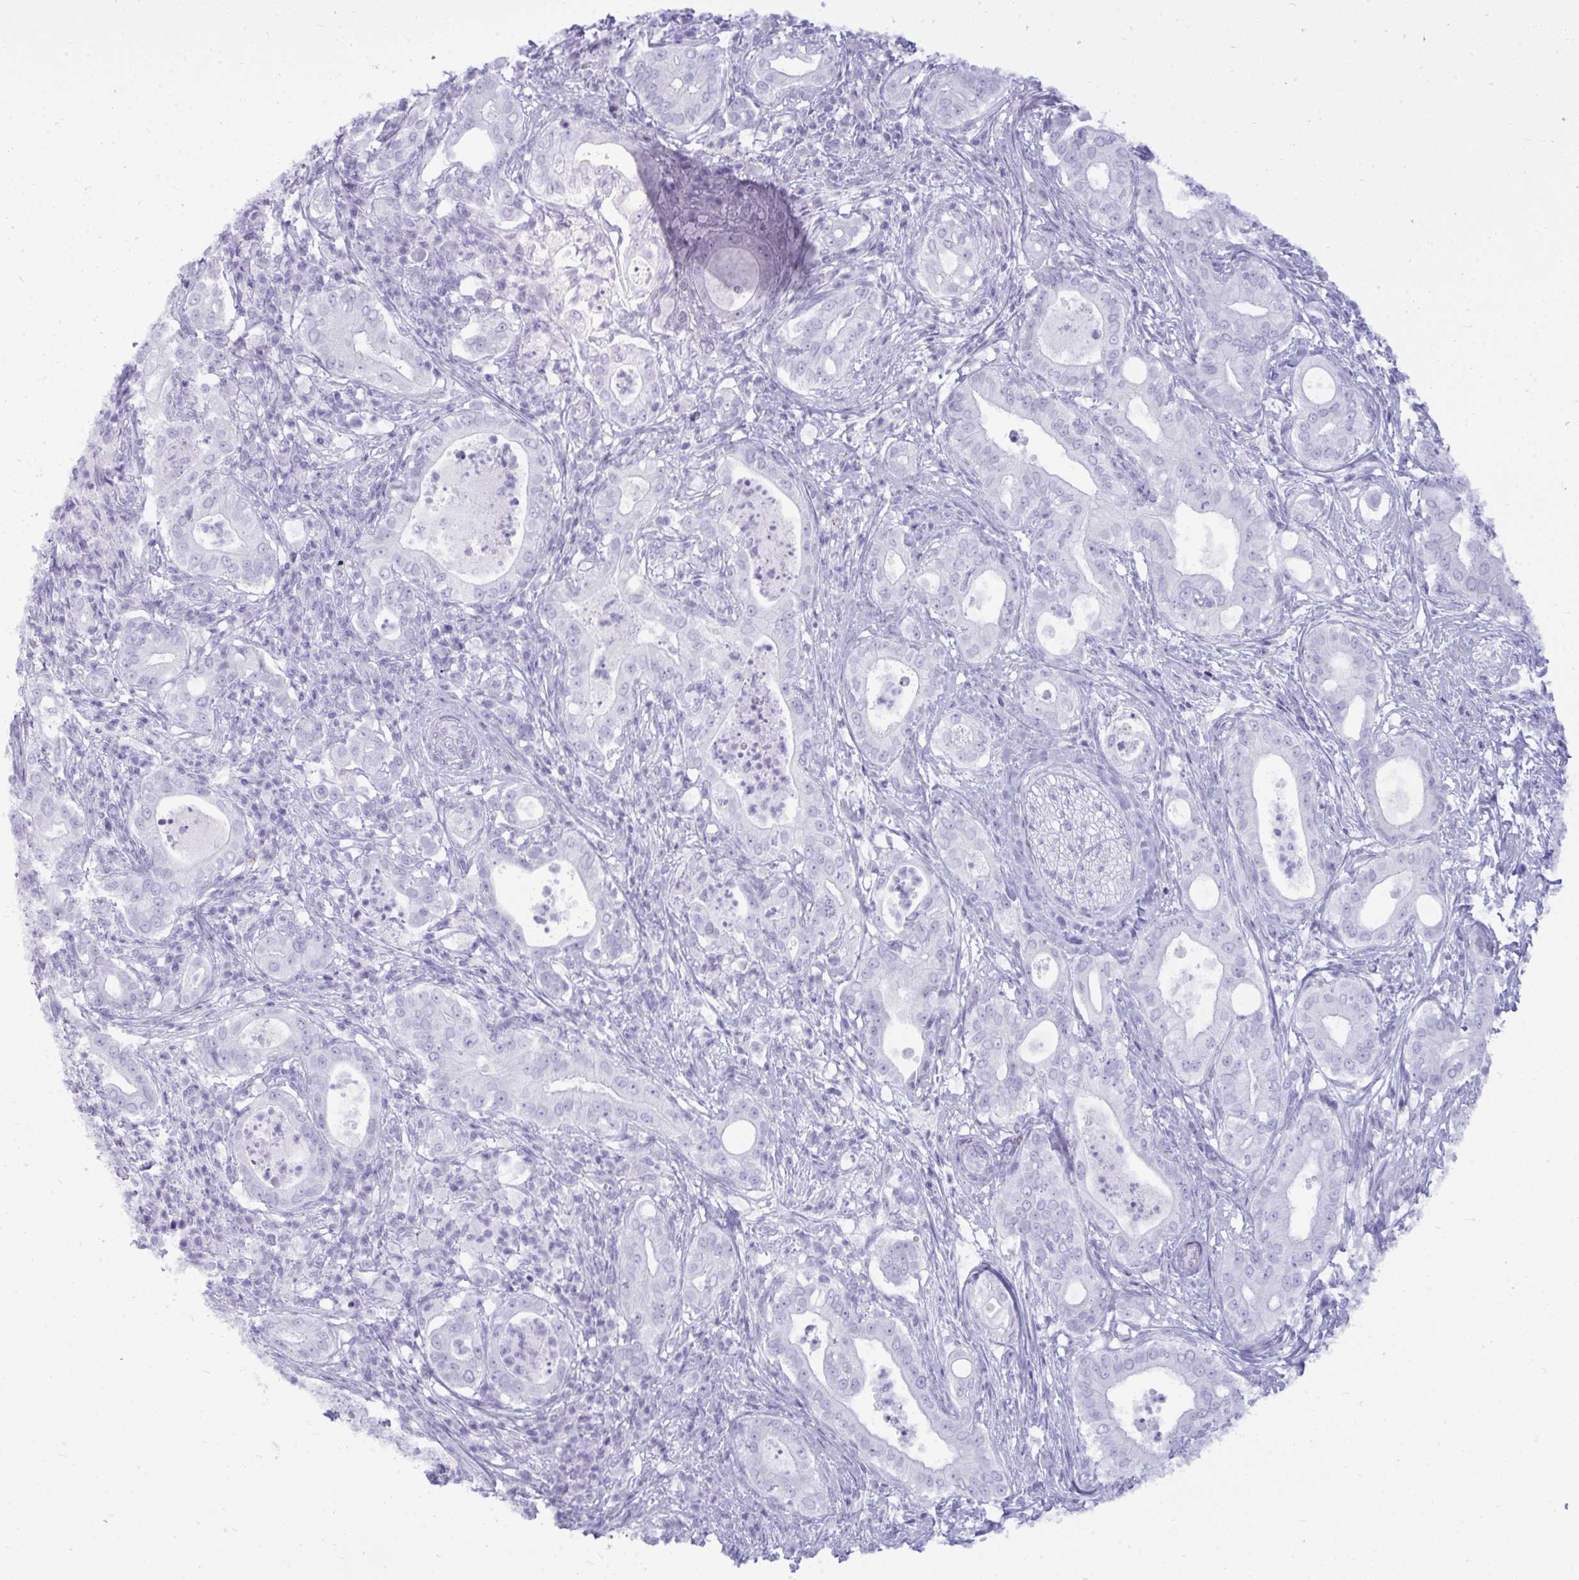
{"staining": {"intensity": "negative", "quantity": "none", "location": "none"}, "tissue": "pancreatic cancer", "cell_type": "Tumor cells", "image_type": "cancer", "snomed": [{"axis": "morphology", "description": "Adenocarcinoma, NOS"}, {"axis": "topography", "description": "Pancreas"}], "caption": "Tumor cells show no significant protein staining in pancreatic cancer (adenocarcinoma).", "gene": "ANKRD60", "patient": {"sex": "male", "age": 71}}